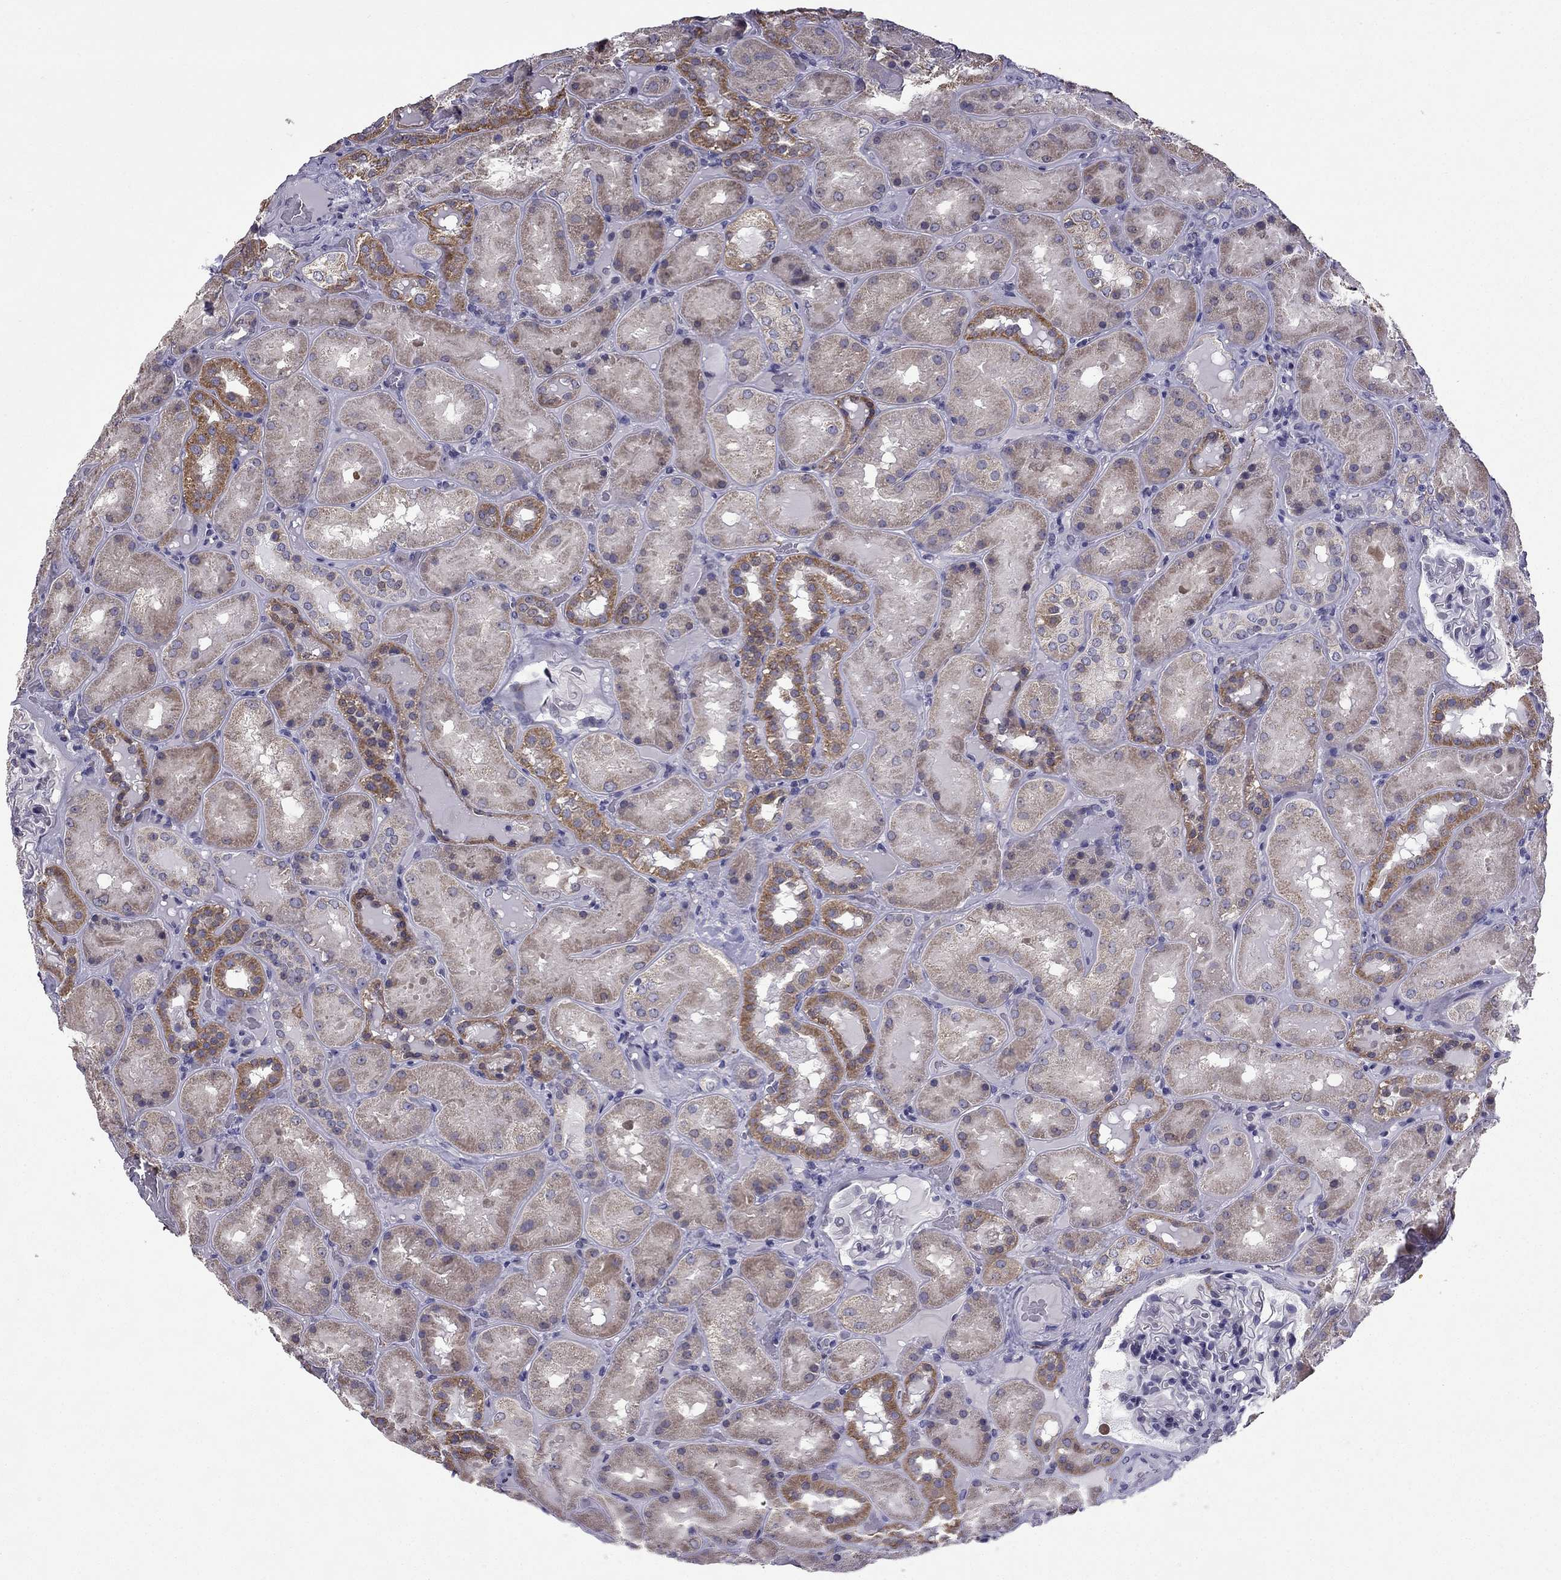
{"staining": {"intensity": "negative", "quantity": "none", "location": "none"}, "tissue": "kidney", "cell_type": "Cells in glomeruli", "image_type": "normal", "snomed": [{"axis": "morphology", "description": "Normal tissue, NOS"}, {"axis": "topography", "description": "Kidney"}], "caption": "There is no significant expression in cells in glomeruli of kidney. (Stains: DAB IHC with hematoxylin counter stain, Microscopy: brightfield microscopy at high magnification).", "gene": "SLC6A2", "patient": {"sex": "male", "age": 73}}